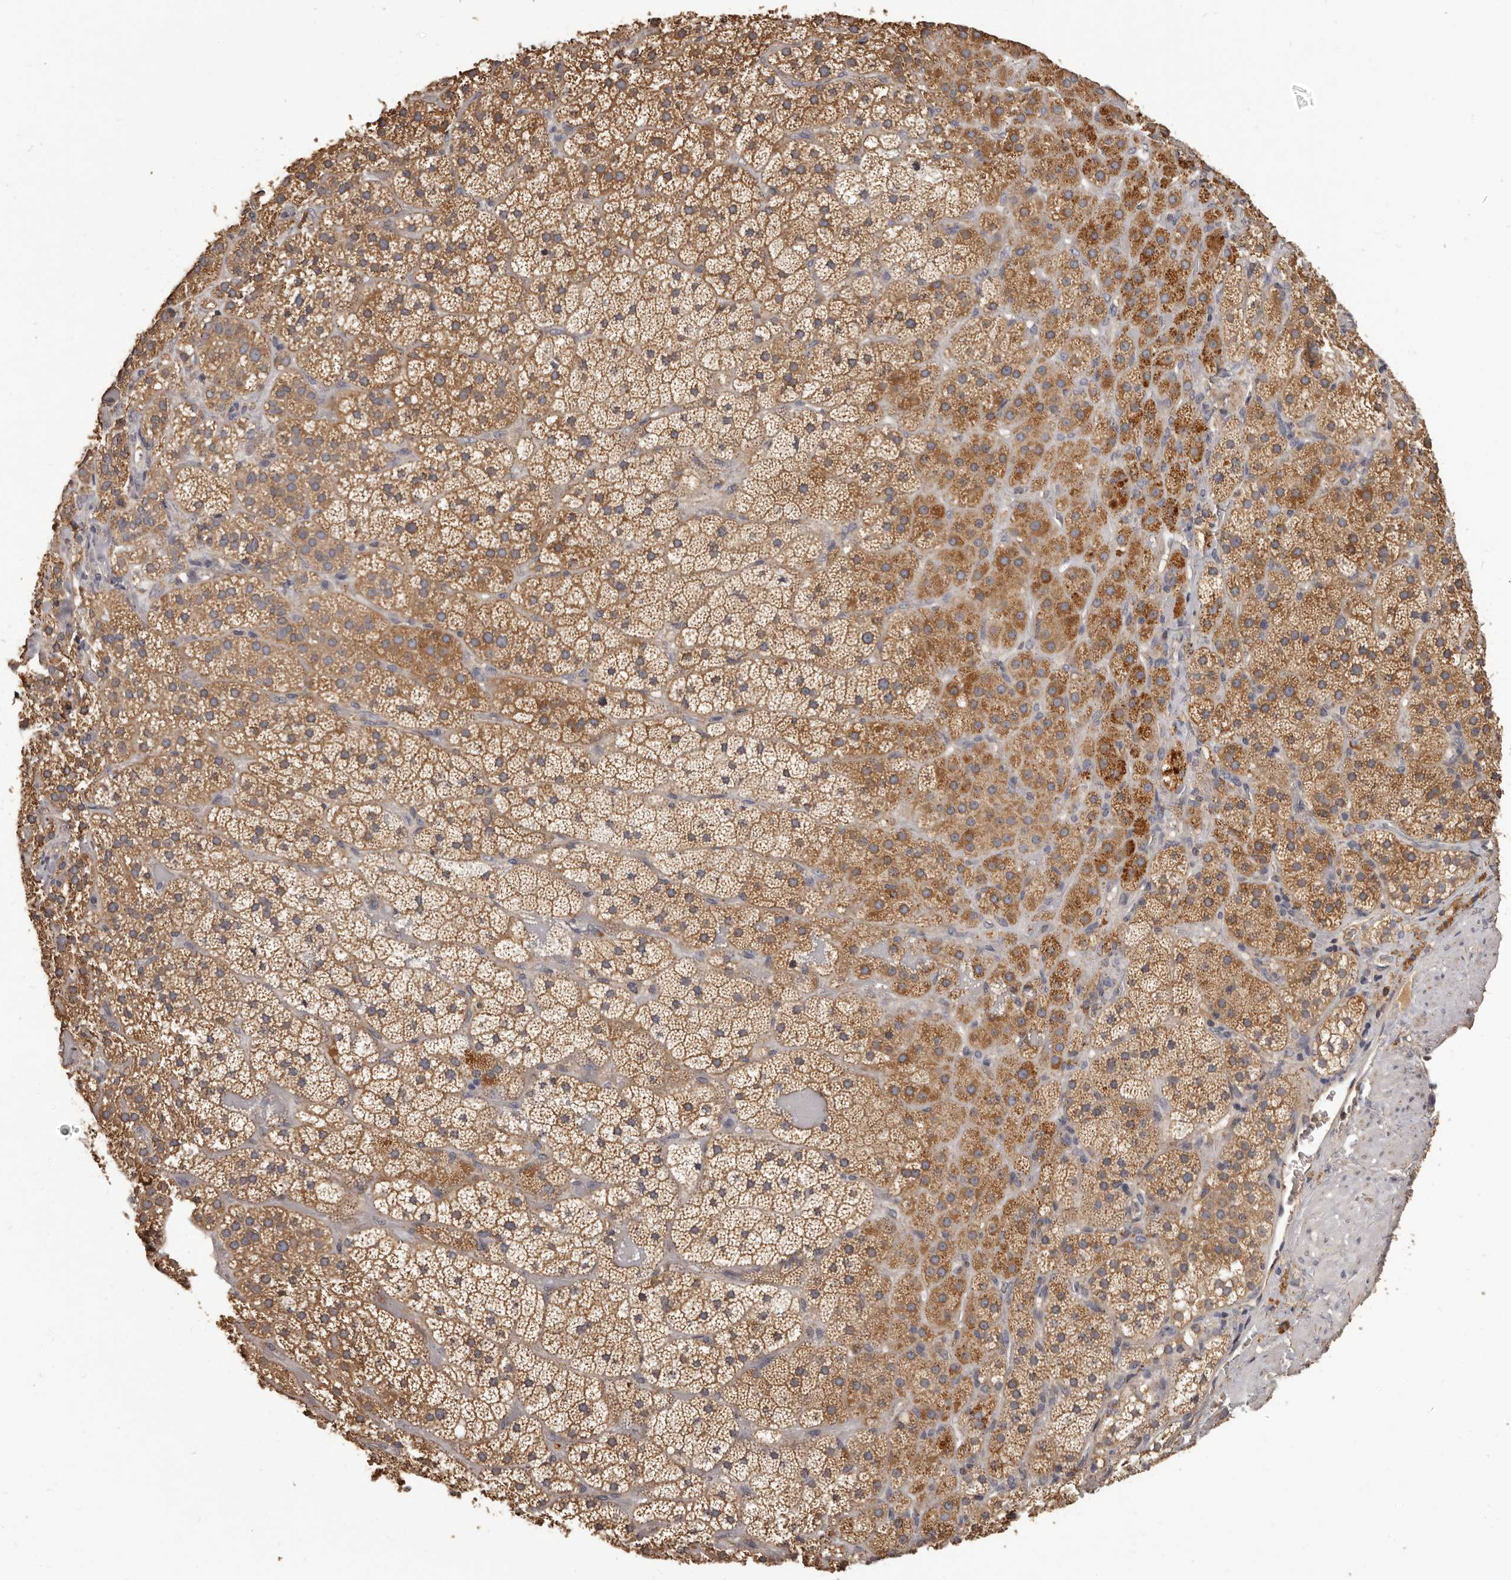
{"staining": {"intensity": "moderate", "quantity": ">75%", "location": "cytoplasmic/membranous"}, "tissue": "adrenal gland", "cell_type": "Glandular cells", "image_type": "normal", "snomed": [{"axis": "morphology", "description": "Normal tissue, NOS"}, {"axis": "topography", "description": "Adrenal gland"}], "caption": "Protein analysis of unremarkable adrenal gland shows moderate cytoplasmic/membranous expression in approximately >75% of glandular cells.", "gene": "MGAT5", "patient": {"sex": "male", "age": 57}}